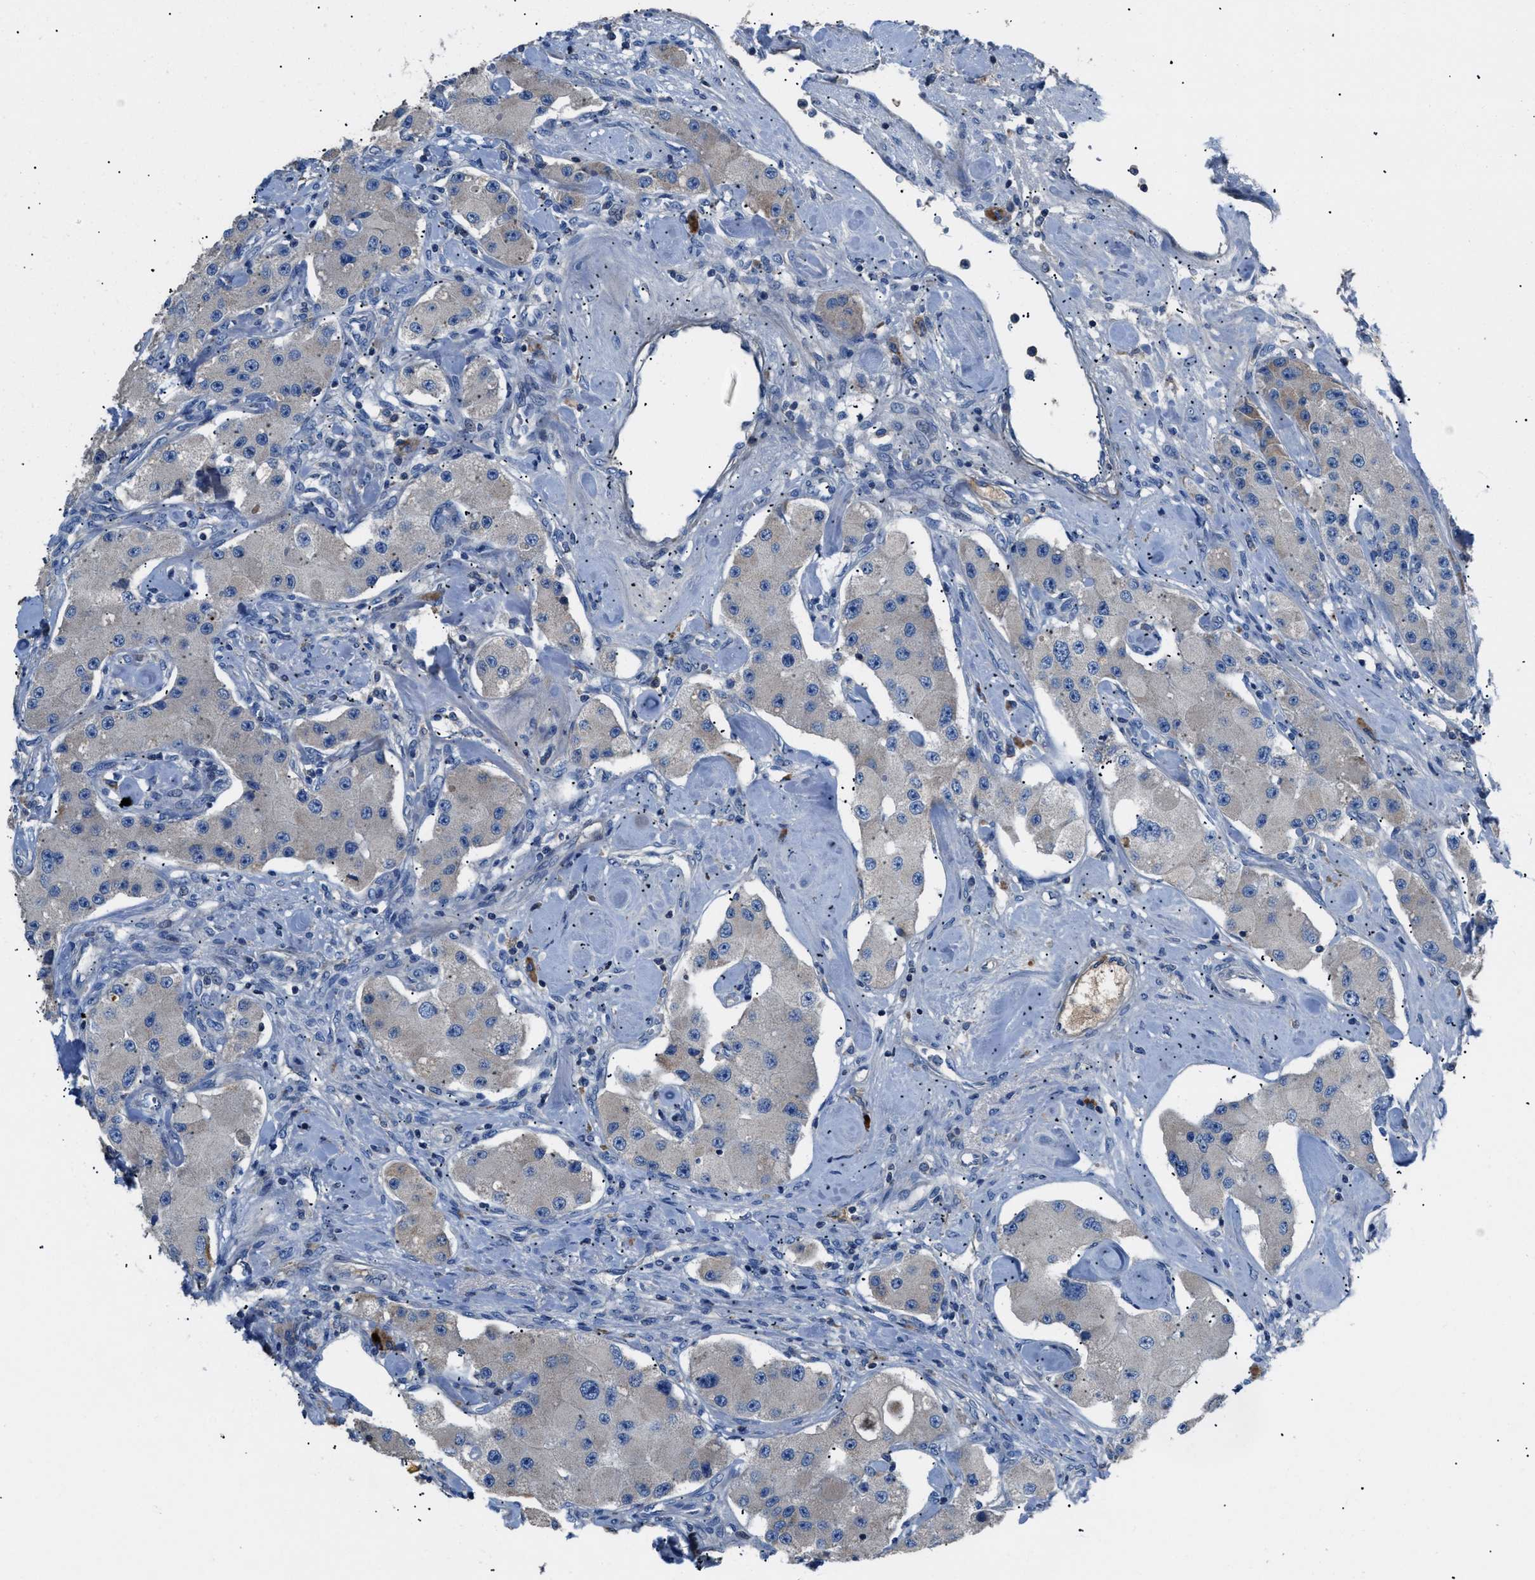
{"staining": {"intensity": "negative", "quantity": "none", "location": "none"}, "tissue": "carcinoid", "cell_type": "Tumor cells", "image_type": "cancer", "snomed": [{"axis": "morphology", "description": "Carcinoid, malignant, NOS"}, {"axis": "topography", "description": "Pancreas"}], "caption": "High power microscopy image of an immunohistochemistry (IHC) photomicrograph of carcinoid, revealing no significant positivity in tumor cells.", "gene": "SGCZ", "patient": {"sex": "male", "age": 41}}